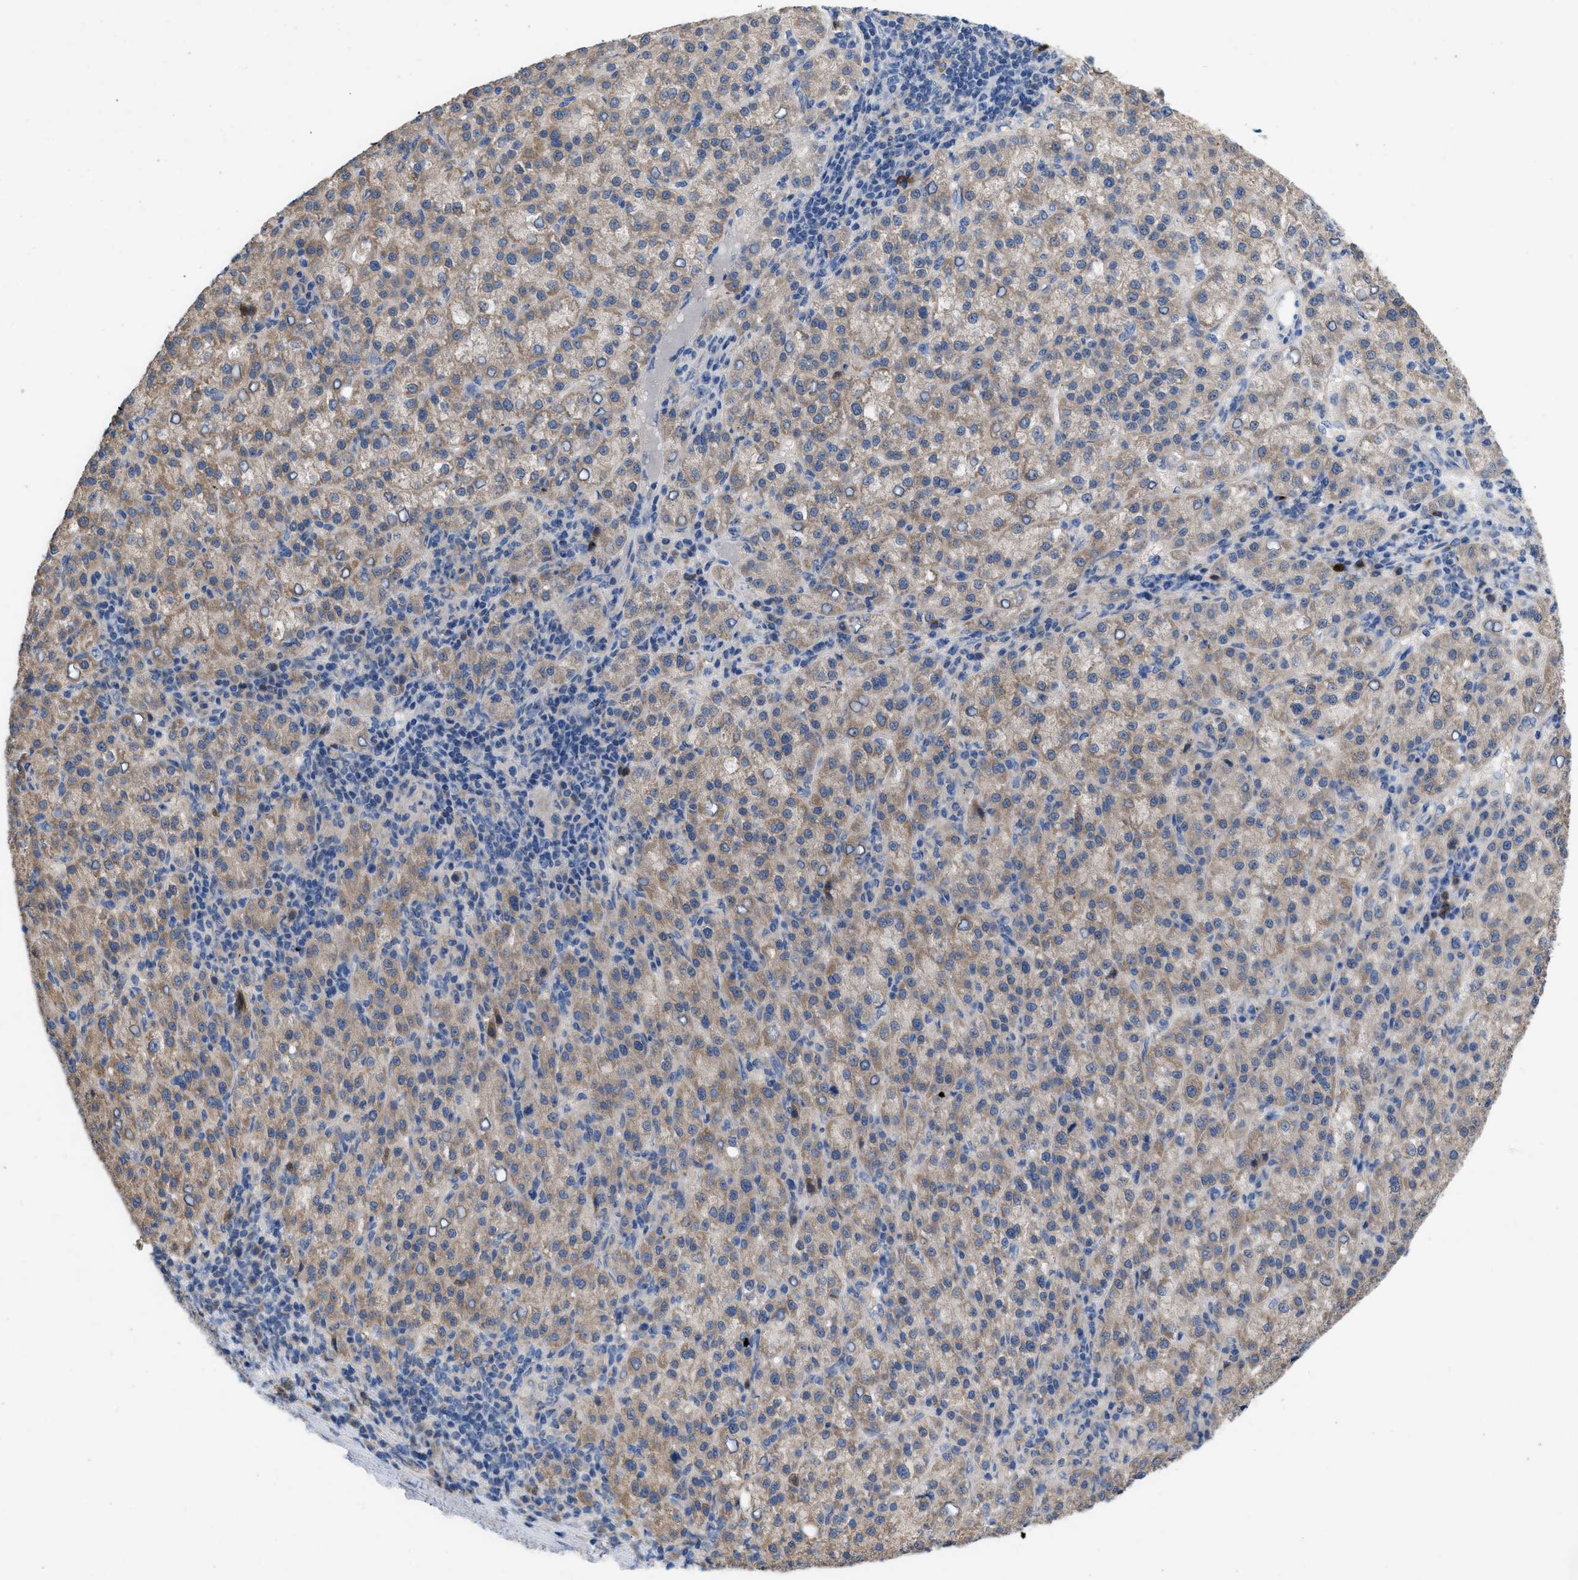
{"staining": {"intensity": "weak", "quantity": ">75%", "location": "cytoplasmic/membranous"}, "tissue": "liver cancer", "cell_type": "Tumor cells", "image_type": "cancer", "snomed": [{"axis": "morphology", "description": "Carcinoma, Hepatocellular, NOS"}, {"axis": "topography", "description": "Liver"}], "caption": "Immunohistochemistry (IHC) photomicrograph of liver cancer stained for a protein (brown), which reveals low levels of weak cytoplasmic/membranous expression in approximately >75% of tumor cells.", "gene": "PLPPR5", "patient": {"sex": "female", "age": 58}}